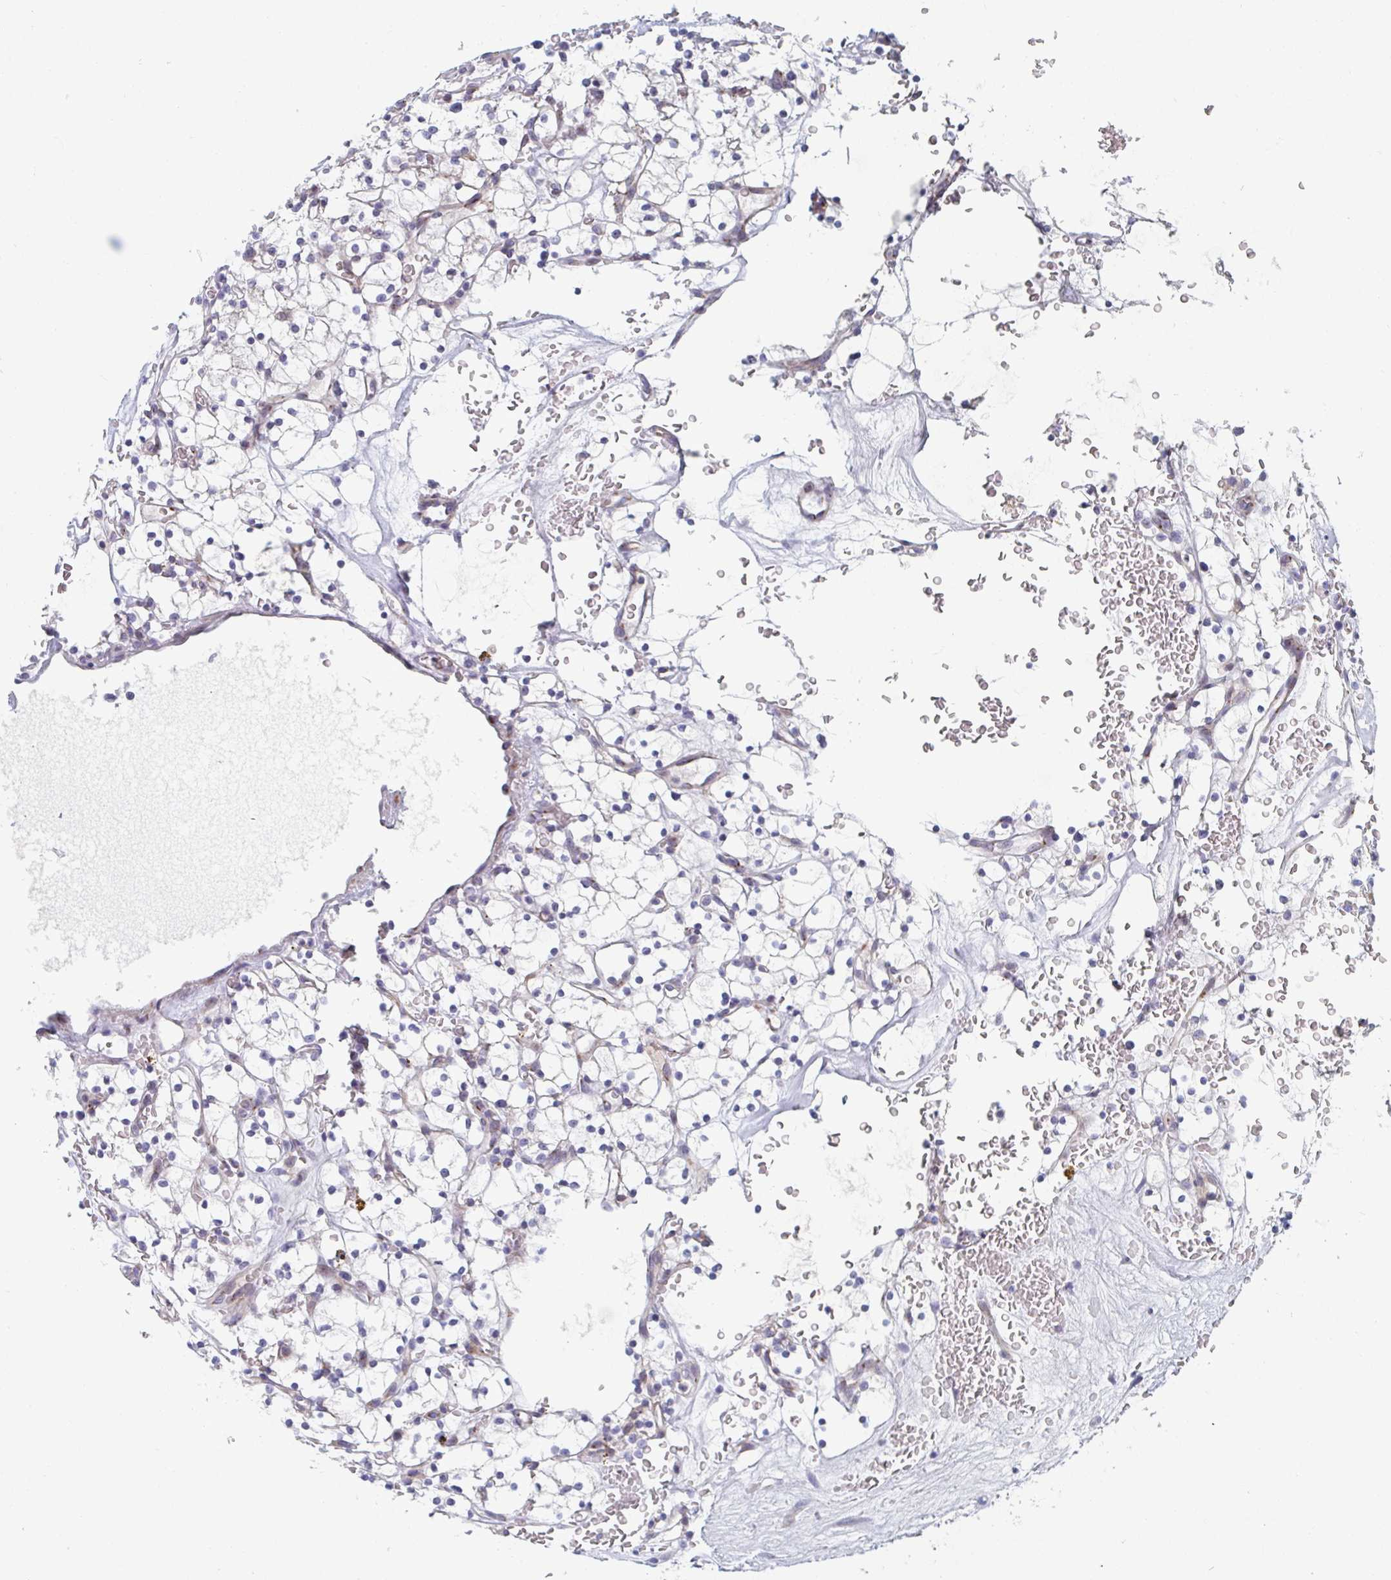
{"staining": {"intensity": "negative", "quantity": "none", "location": "none"}, "tissue": "renal cancer", "cell_type": "Tumor cells", "image_type": "cancer", "snomed": [{"axis": "morphology", "description": "Adenocarcinoma, NOS"}, {"axis": "topography", "description": "Kidney"}], "caption": "Renal cancer (adenocarcinoma) stained for a protein using IHC demonstrates no expression tumor cells.", "gene": "PSMG1", "patient": {"sex": "female", "age": 64}}